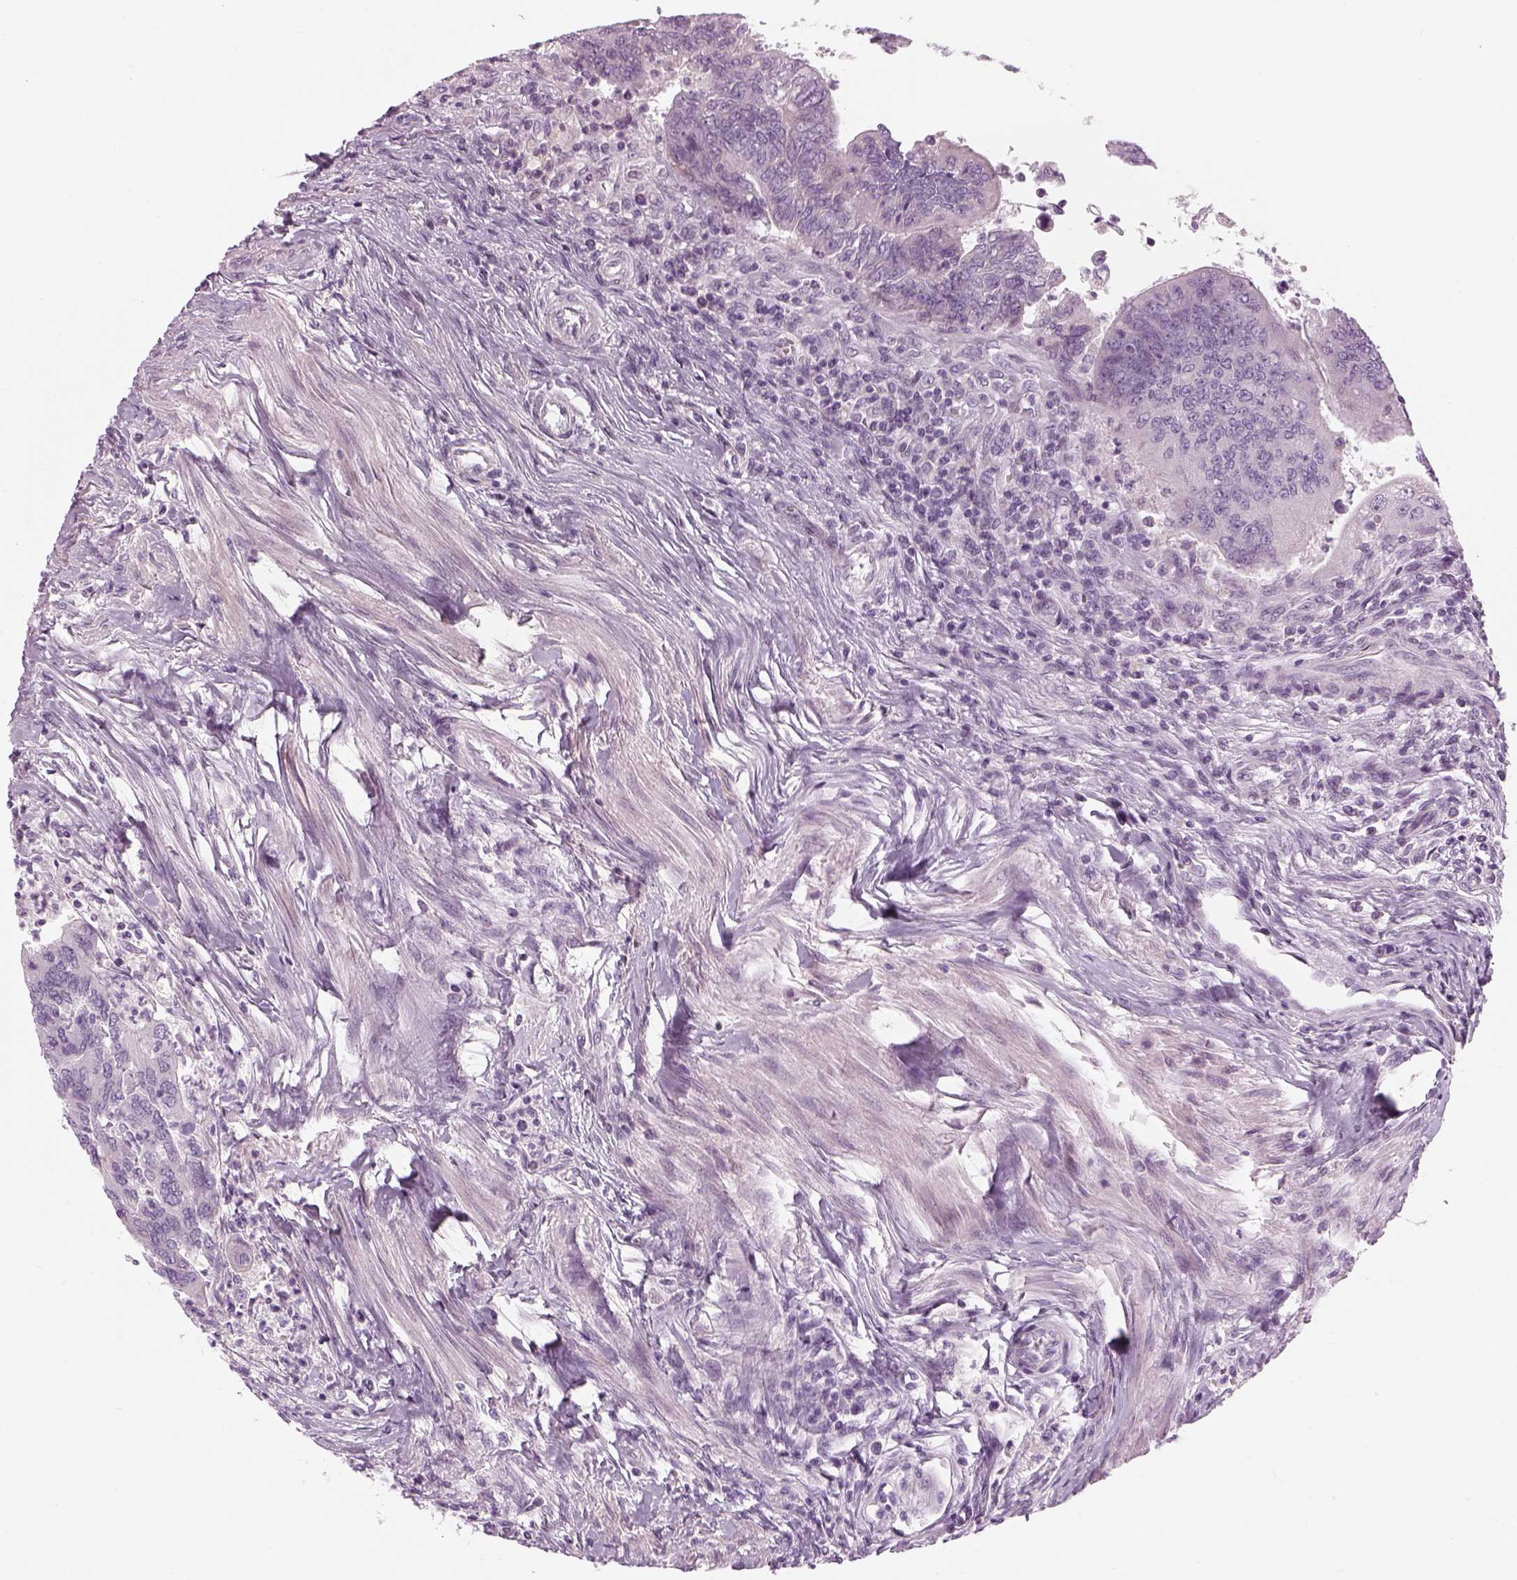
{"staining": {"intensity": "negative", "quantity": "none", "location": "none"}, "tissue": "colorectal cancer", "cell_type": "Tumor cells", "image_type": "cancer", "snomed": [{"axis": "morphology", "description": "Adenocarcinoma, NOS"}, {"axis": "topography", "description": "Colon"}], "caption": "High power microscopy histopathology image of an immunohistochemistry image of colorectal cancer, revealing no significant staining in tumor cells.", "gene": "LRRIQ3", "patient": {"sex": "female", "age": 67}}